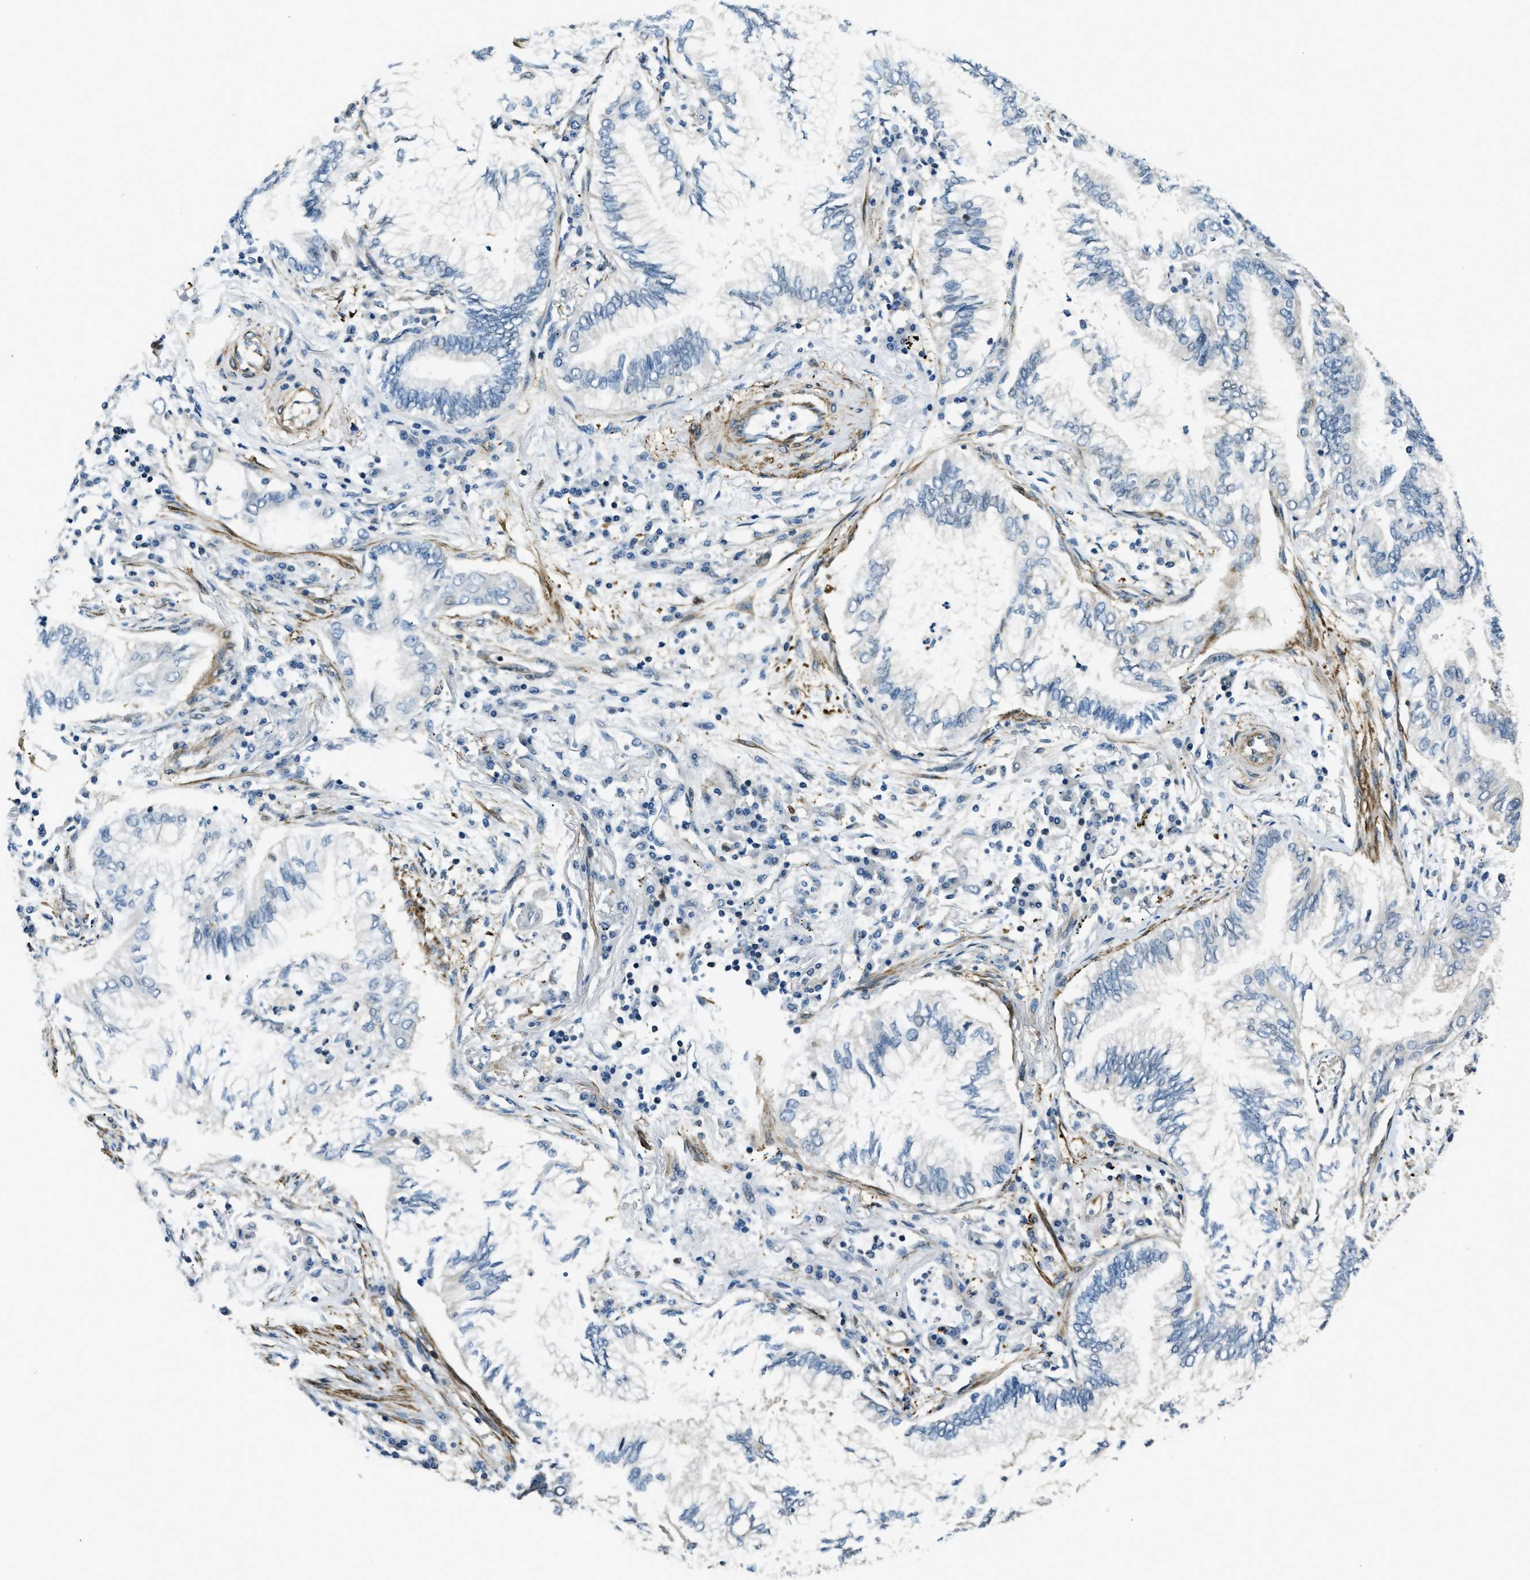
{"staining": {"intensity": "negative", "quantity": "none", "location": "none"}, "tissue": "lung cancer", "cell_type": "Tumor cells", "image_type": "cancer", "snomed": [{"axis": "morphology", "description": "Normal tissue, NOS"}, {"axis": "morphology", "description": "Adenocarcinoma, NOS"}, {"axis": "topography", "description": "Bronchus"}, {"axis": "topography", "description": "Lung"}], "caption": "DAB immunohistochemical staining of human adenocarcinoma (lung) displays no significant staining in tumor cells.", "gene": "NUDCD3", "patient": {"sex": "female", "age": 70}}